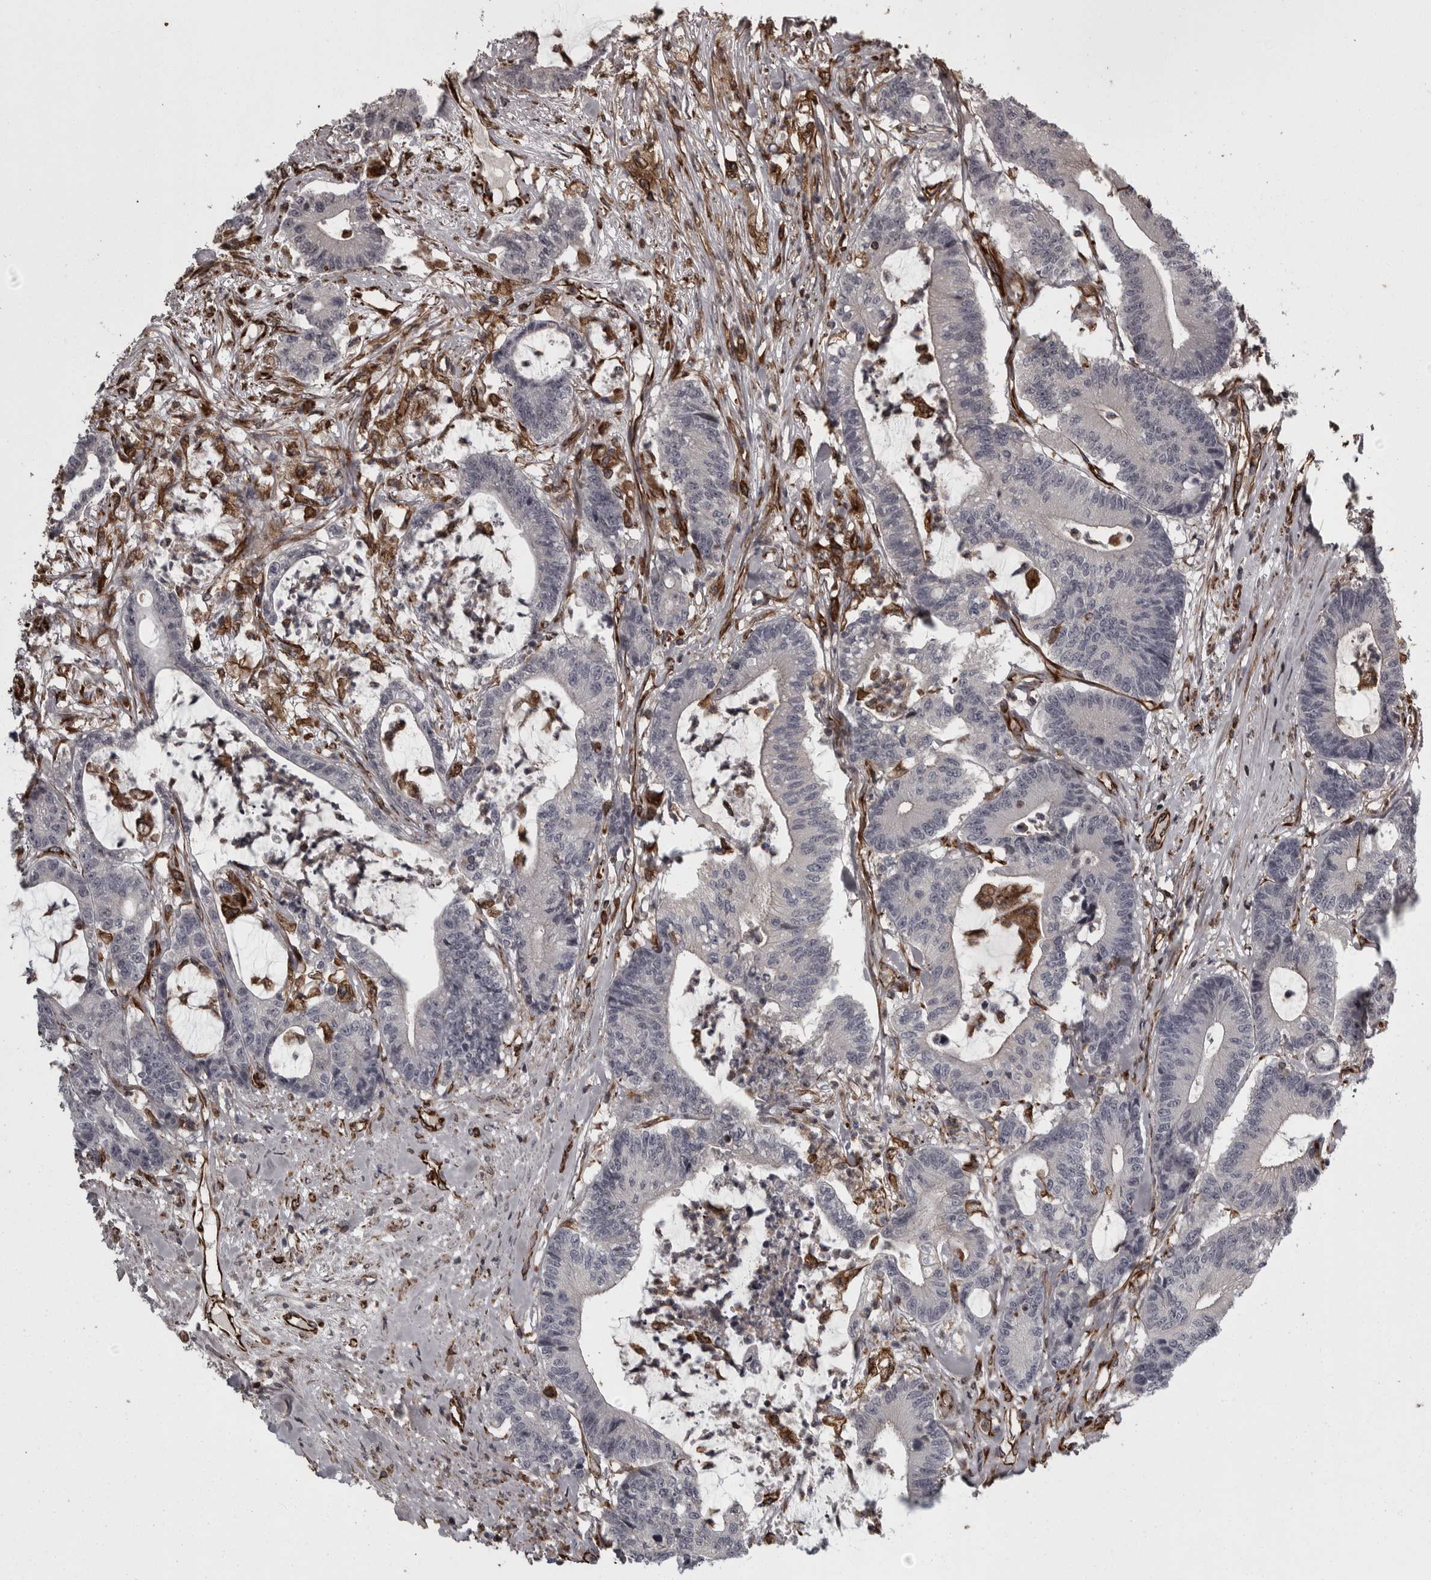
{"staining": {"intensity": "negative", "quantity": "none", "location": "none"}, "tissue": "colorectal cancer", "cell_type": "Tumor cells", "image_type": "cancer", "snomed": [{"axis": "morphology", "description": "Adenocarcinoma, NOS"}, {"axis": "topography", "description": "Colon"}], "caption": "IHC histopathology image of human colorectal adenocarcinoma stained for a protein (brown), which reveals no staining in tumor cells. (DAB (3,3'-diaminobenzidine) immunohistochemistry (IHC) visualized using brightfield microscopy, high magnification).", "gene": "FAAP100", "patient": {"sex": "female", "age": 84}}